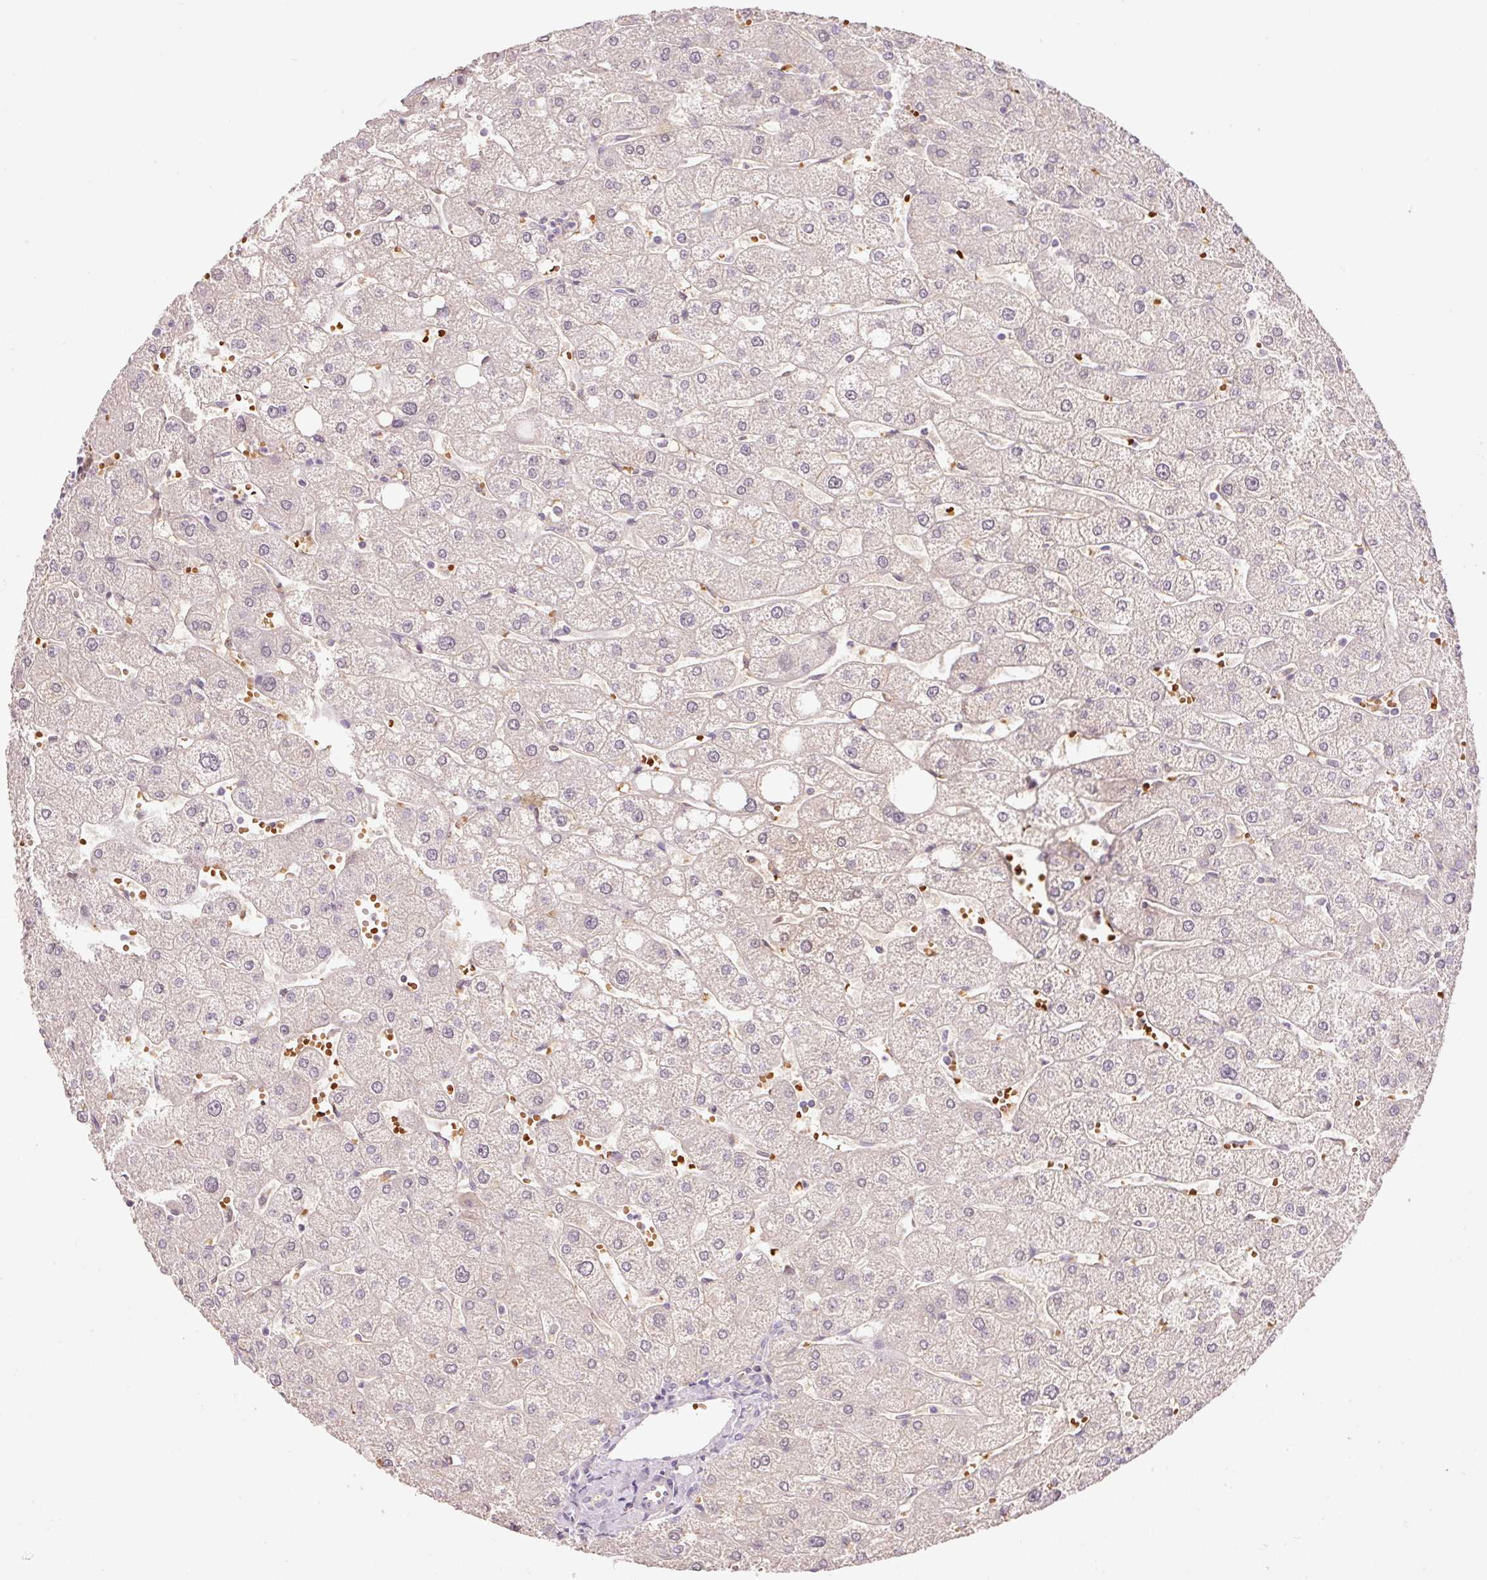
{"staining": {"intensity": "negative", "quantity": "none", "location": "none"}, "tissue": "liver", "cell_type": "Cholangiocytes", "image_type": "normal", "snomed": [{"axis": "morphology", "description": "Normal tissue, NOS"}, {"axis": "topography", "description": "Liver"}], "caption": "The image exhibits no staining of cholangiocytes in normal liver. (DAB (3,3'-diaminobenzidine) IHC, high magnification).", "gene": "LY6G6D", "patient": {"sex": "male", "age": 67}}